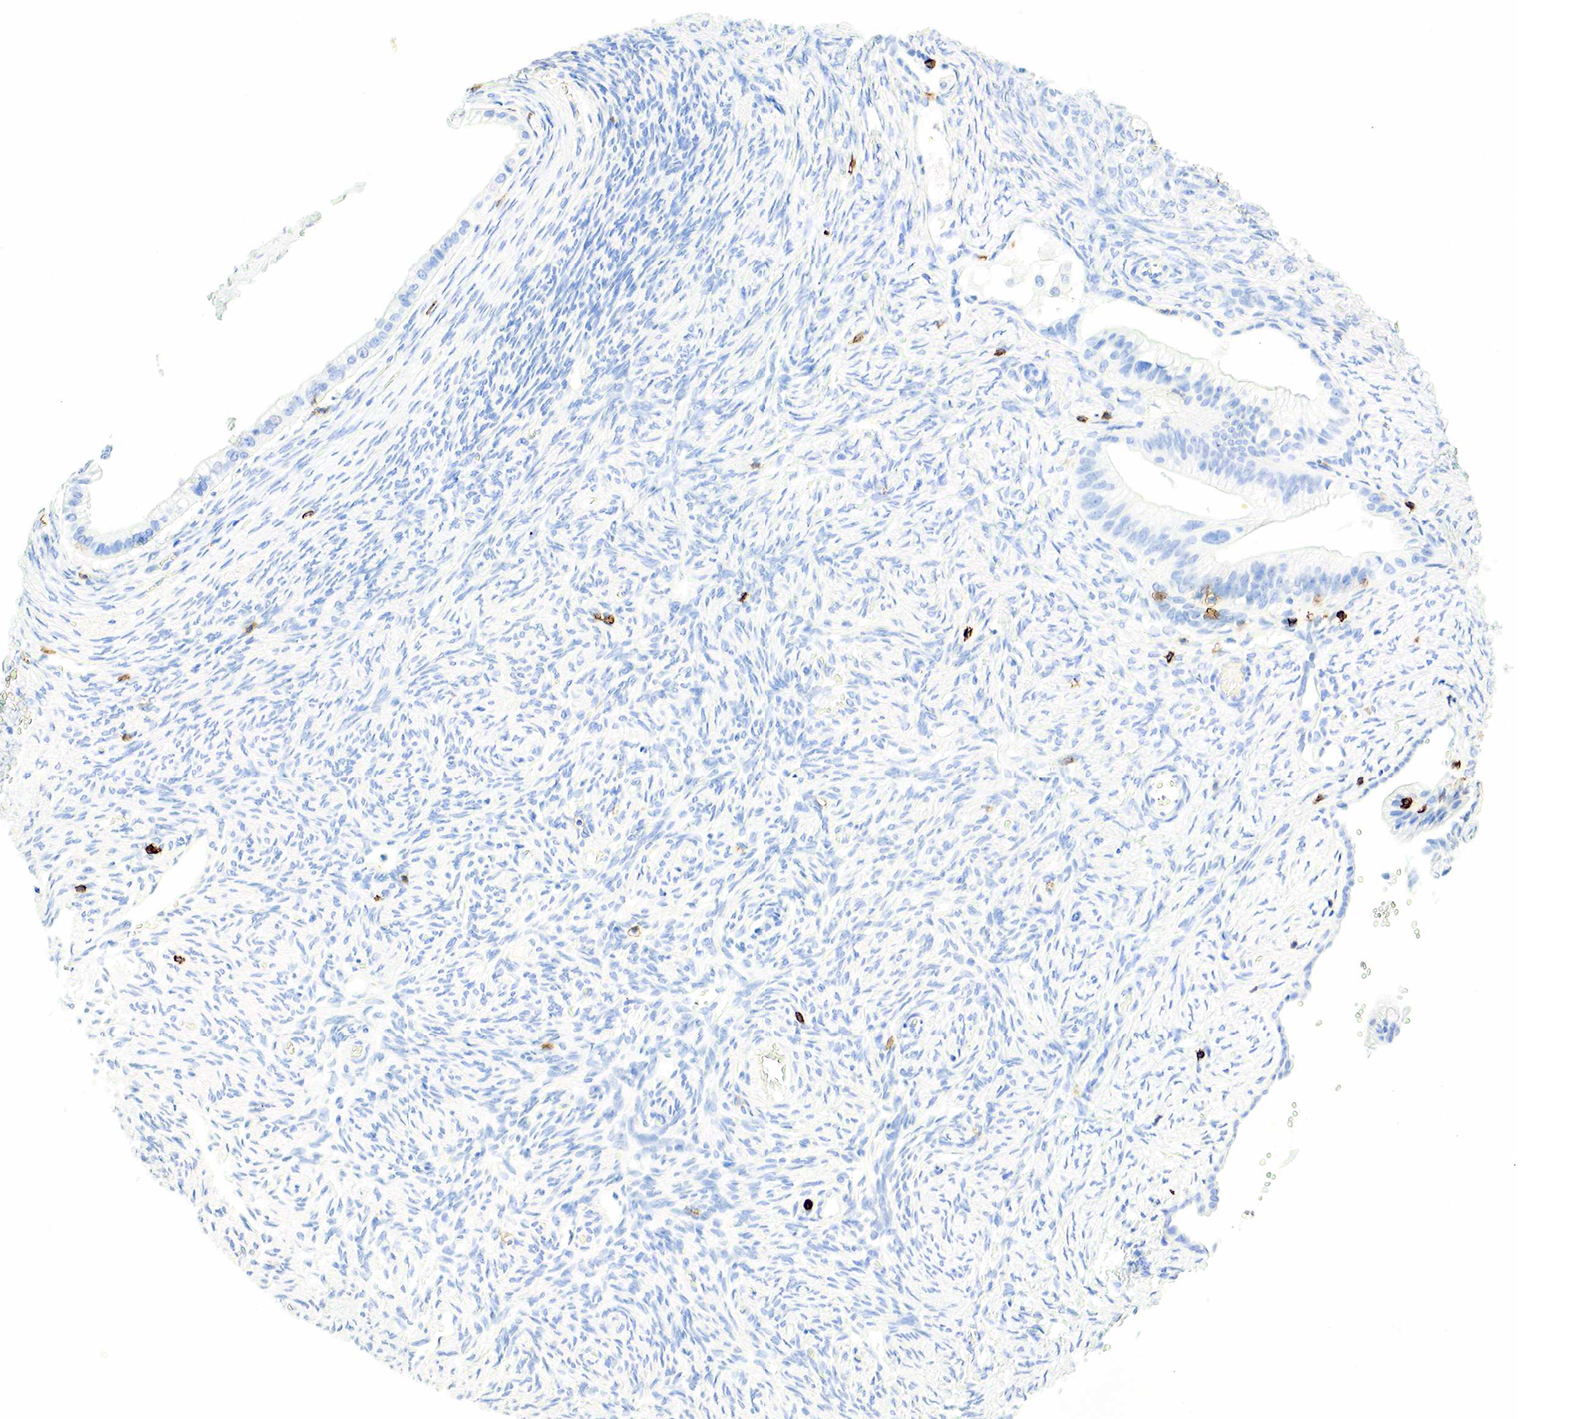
{"staining": {"intensity": "negative", "quantity": "none", "location": "none"}, "tissue": "ovarian cancer", "cell_type": "Tumor cells", "image_type": "cancer", "snomed": [{"axis": "morphology", "description": "Cystadenocarcinoma, mucinous, NOS"}, {"axis": "topography", "description": "Ovary"}], "caption": "Ovarian cancer (mucinous cystadenocarcinoma) stained for a protein using immunohistochemistry shows no staining tumor cells.", "gene": "PTPRC", "patient": {"sex": "female", "age": 57}}